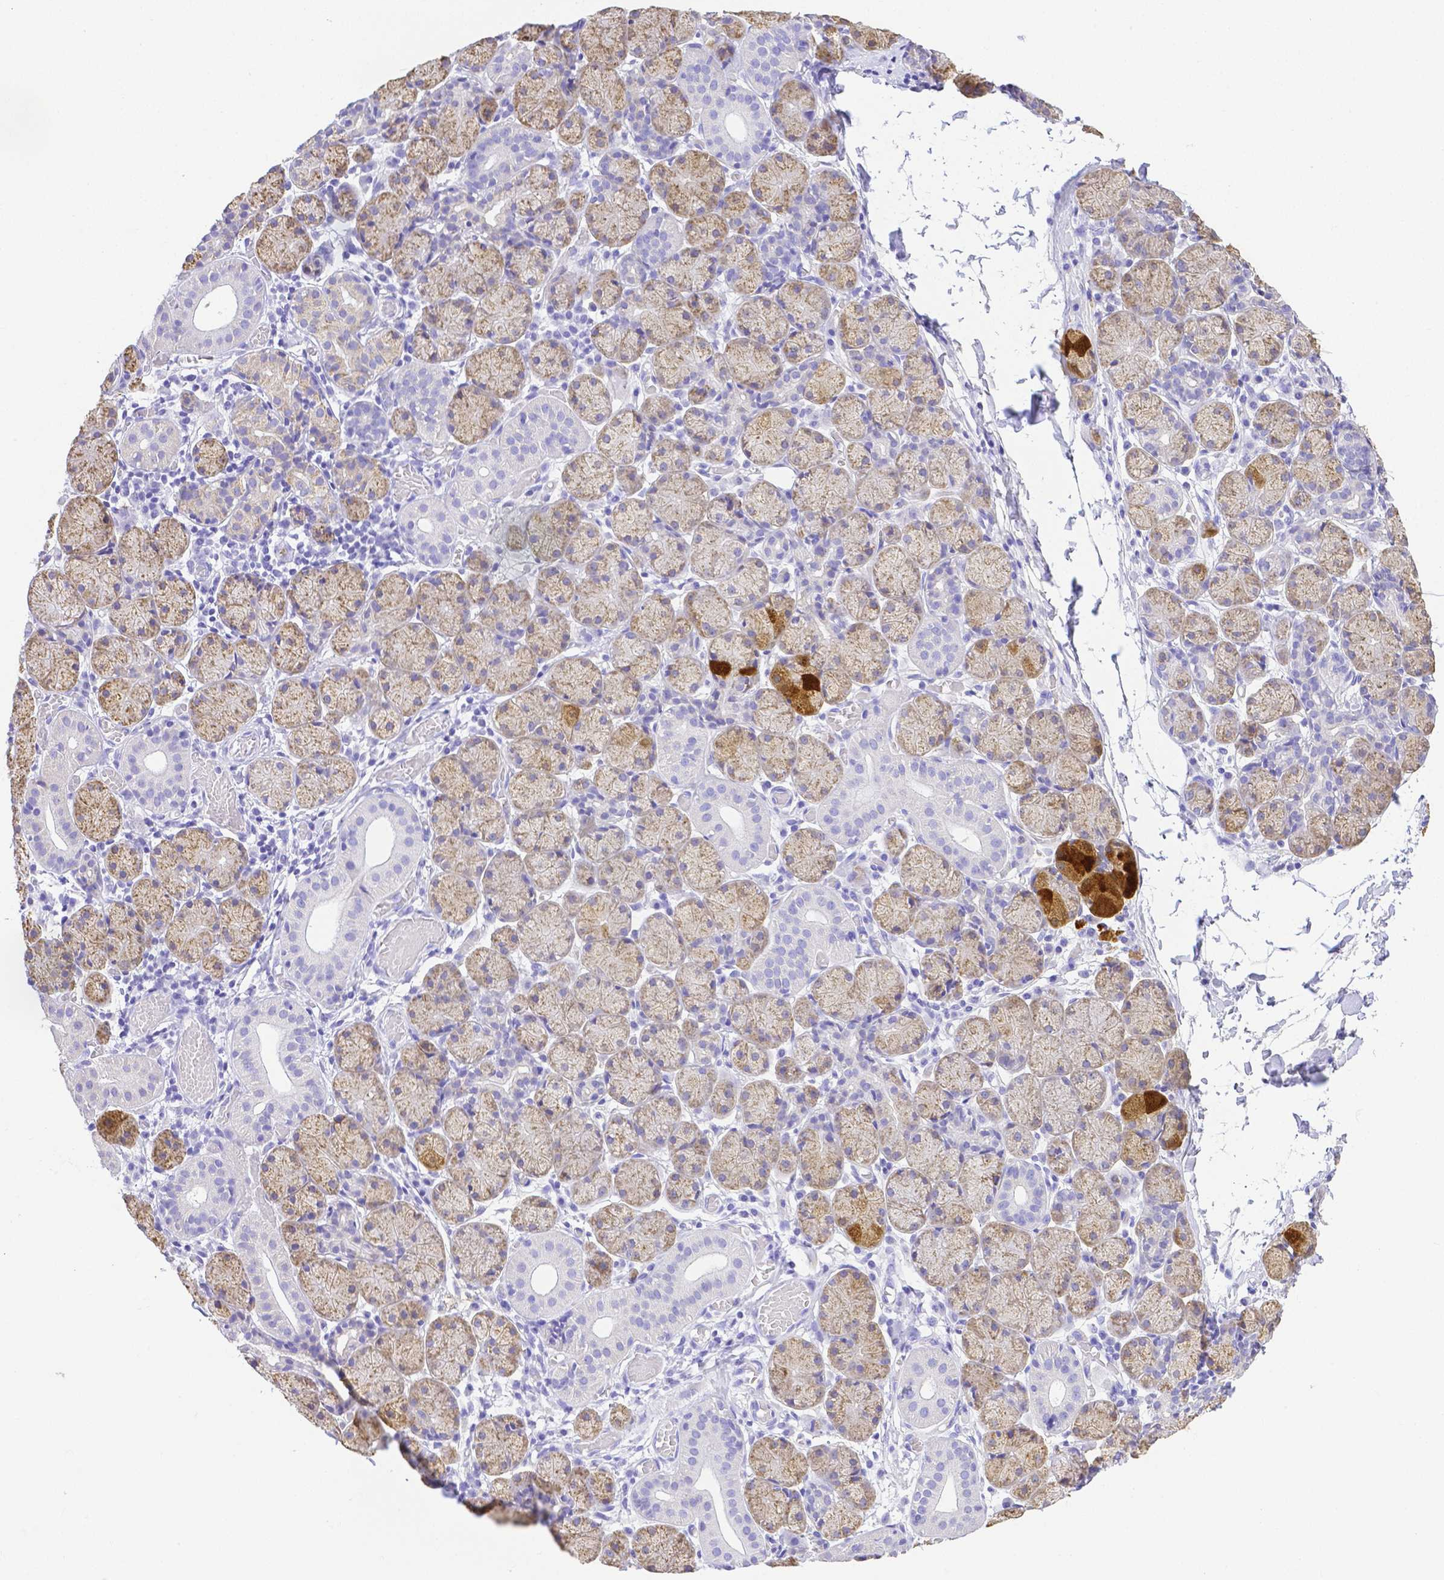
{"staining": {"intensity": "moderate", "quantity": "25%-75%", "location": "cytoplasmic/membranous"}, "tissue": "salivary gland", "cell_type": "Glandular cells", "image_type": "normal", "snomed": [{"axis": "morphology", "description": "Normal tissue, NOS"}, {"axis": "topography", "description": "Salivary gland"}], "caption": "A micrograph of human salivary gland stained for a protein shows moderate cytoplasmic/membranous brown staining in glandular cells.", "gene": "SMR3A", "patient": {"sex": "female", "age": 24}}